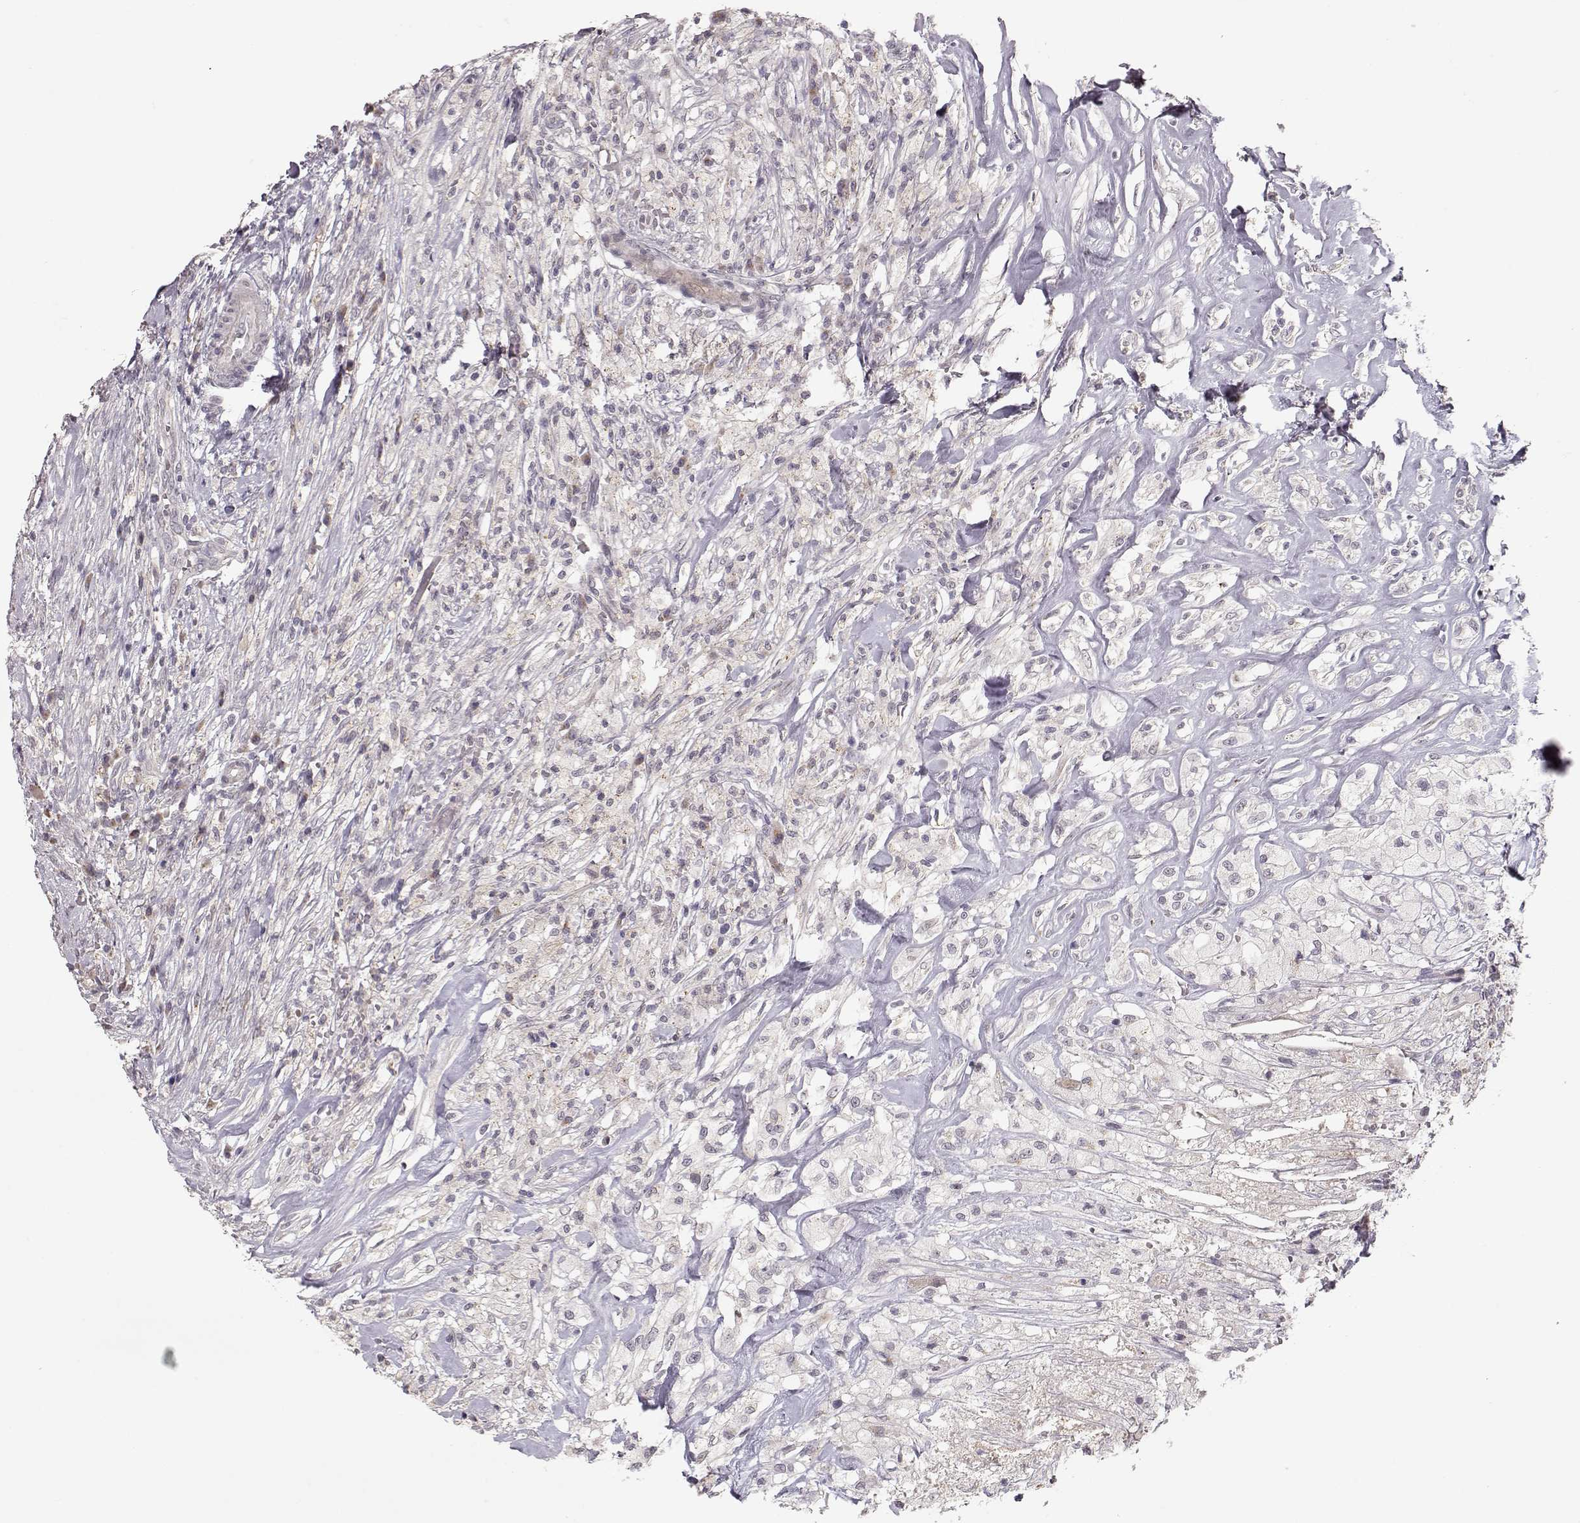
{"staining": {"intensity": "negative", "quantity": "none", "location": "none"}, "tissue": "testis cancer", "cell_type": "Tumor cells", "image_type": "cancer", "snomed": [{"axis": "morphology", "description": "Necrosis, NOS"}, {"axis": "morphology", "description": "Carcinoma, Embryonal, NOS"}, {"axis": "topography", "description": "Testis"}], "caption": "The immunohistochemistry (IHC) micrograph has no significant staining in tumor cells of testis cancer (embryonal carcinoma) tissue.", "gene": "PNMT", "patient": {"sex": "male", "age": 19}}